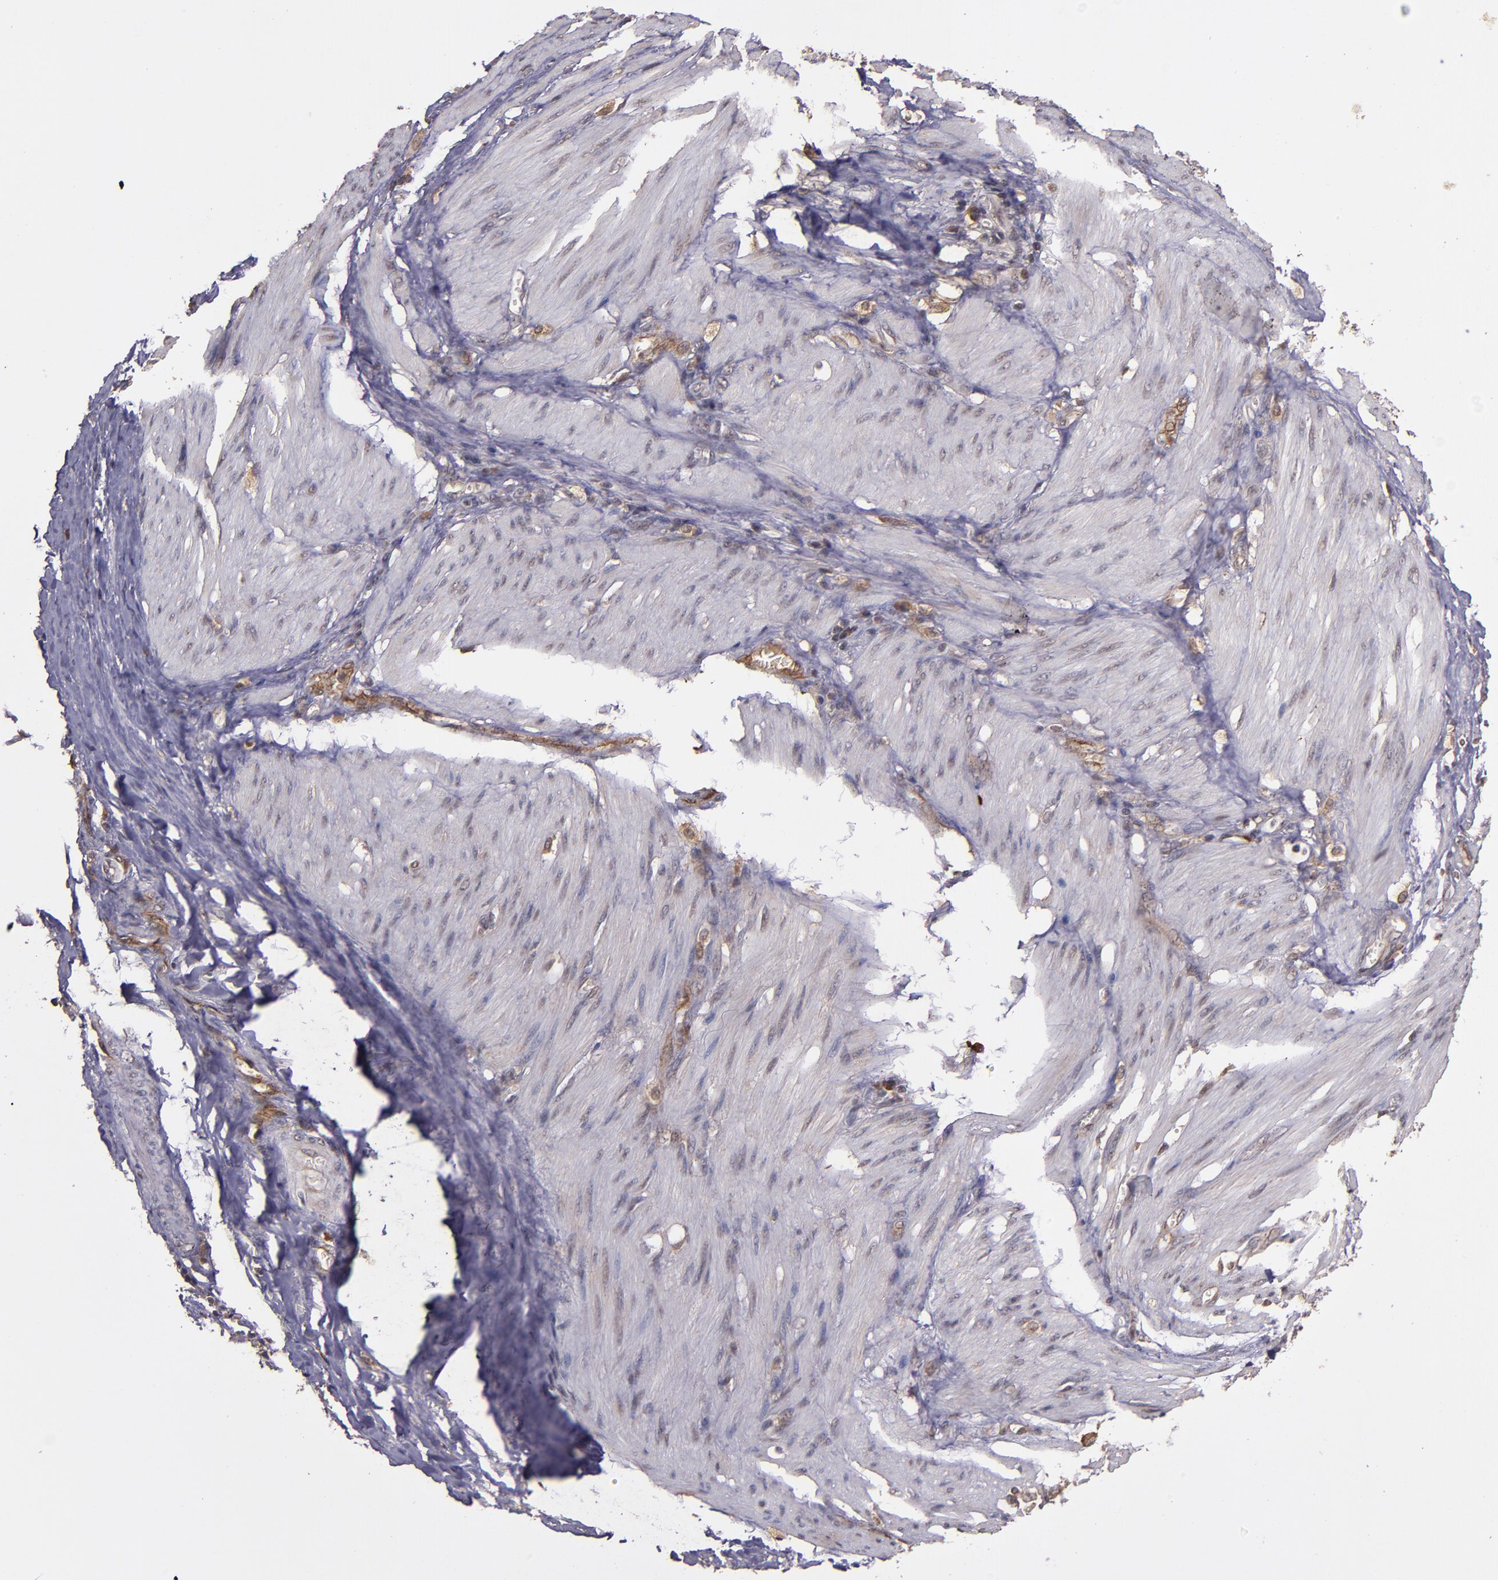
{"staining": {"intensity": "moderate", "quantity": ">75%", "location": "cytoplasmic/membranous"}, "tissue": "stomach cancer", "cell_type": "Tumor cells", "image_type": "cancer", "snomed": [{"axis": "morphology", "description": "Adenocarcinoma, NOS"}, {"axis": "topography", "description": "Stomach"}], "caption": "An image of human stomach cancer (adenocarcinoma) stained for a protein reveals moderate cytoplasmic/membranous brown staining in tumor cells. The staining was performed using DAB (3,3'-diaminobenzidine), with brown indicating positive protein expression. Nuclei are stained blue with hematoxylin.", "gene": "RIOK3", "patient": {"sex": "male", "age": 78}}